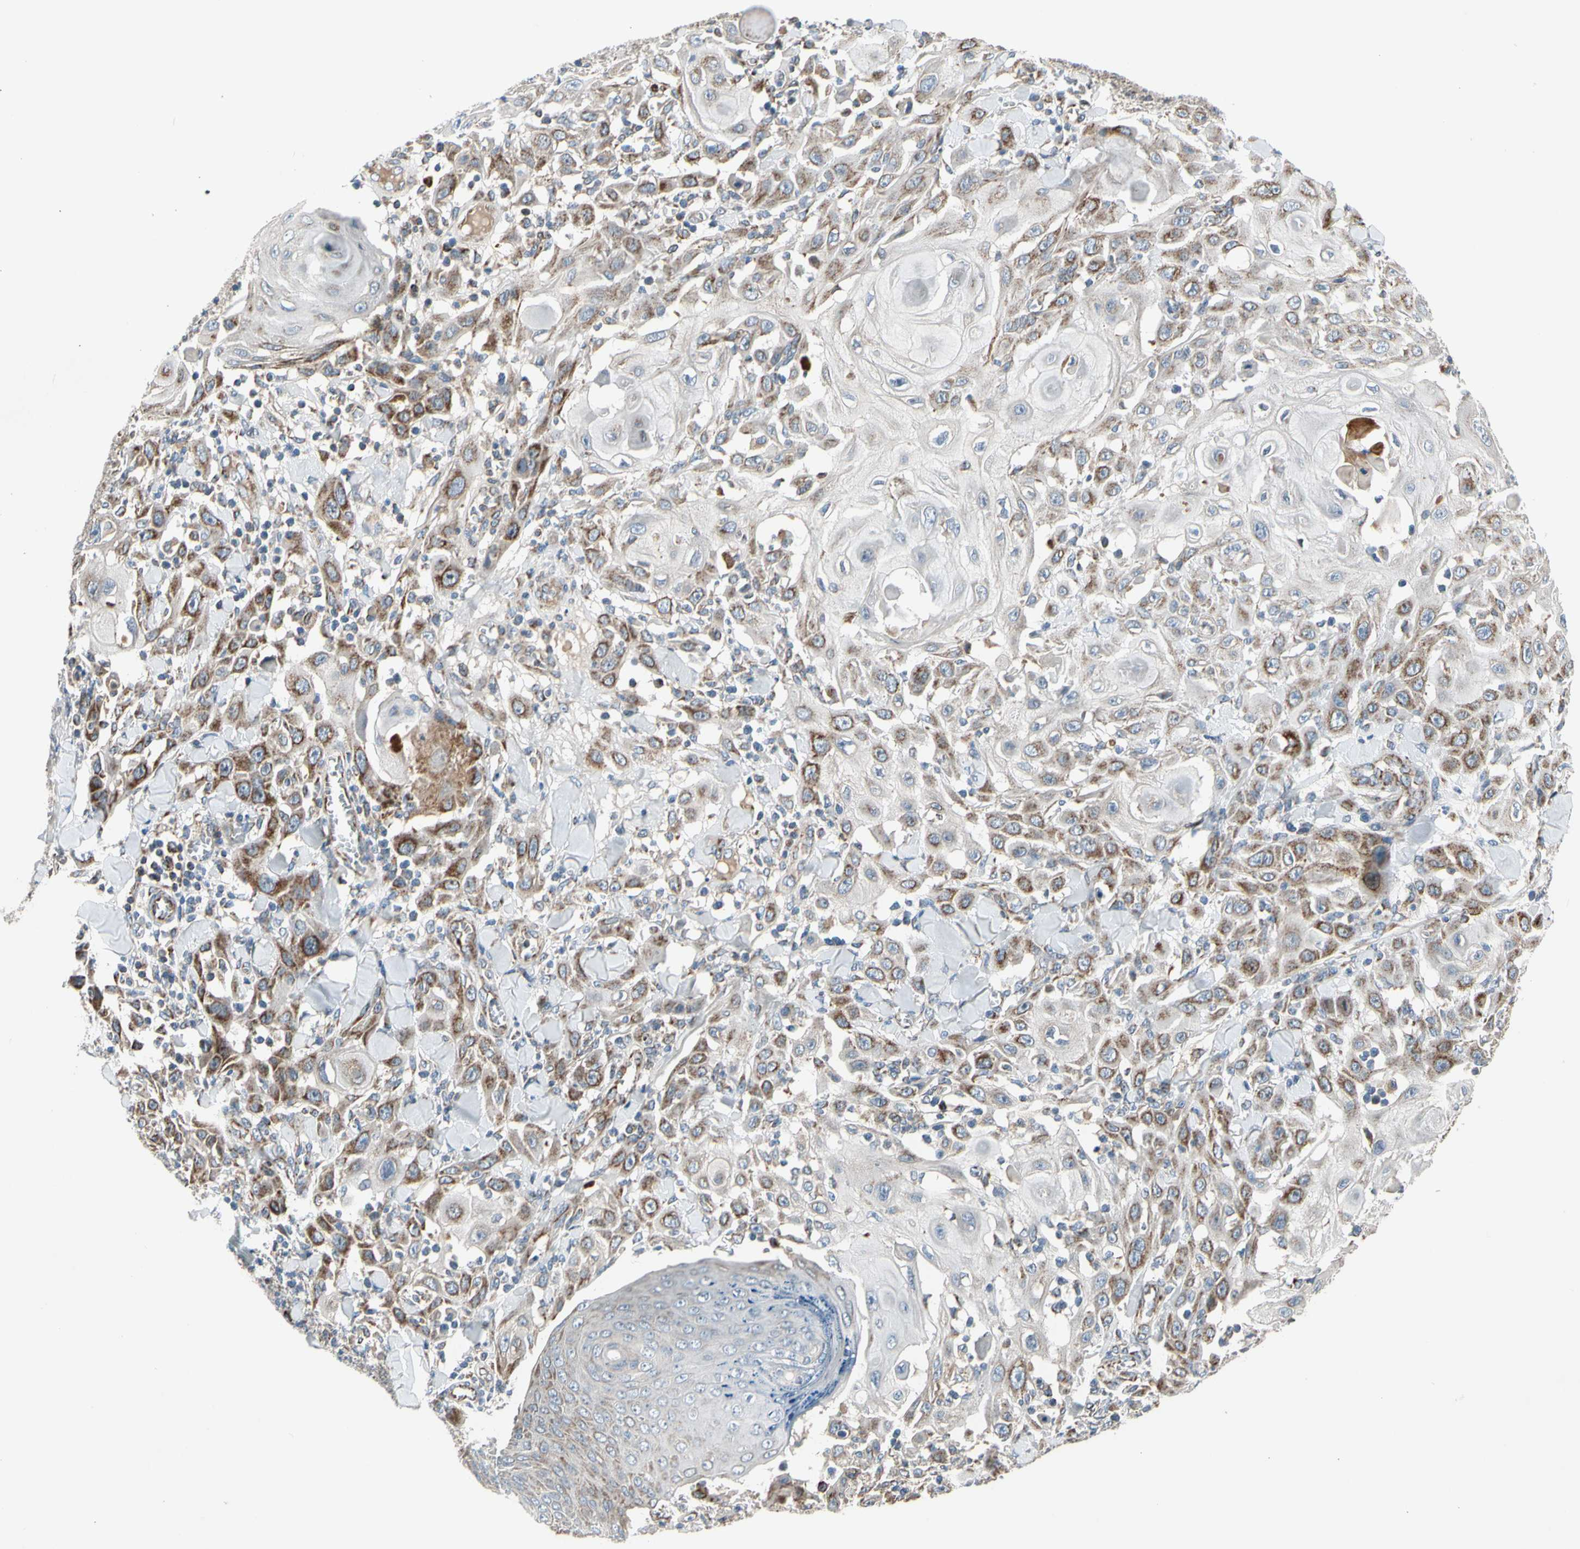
{"staining": {"intensity": "moderate", "quantity": "25%-75%", "location": "cytoplasmic/membranous"}, "tissue": "skin cancer", "cell_type": "Tumor cells", "image_type": "cancer", "snomed": [{"axis": "morphology", "description": "Squamous cell carcinoma, NOS"}, {"axis": "topography", "description": "Skin"}], "caption": "High-power microscopy captured an immunohistochemistry (IHC) photomicrograph of skin squamous cell carcinoma, revealing moderate cytoplasmic/membranous positivity in about 25%-75% of tumor cells.", "gene": "NPHP3", "patient": {"sex": "male", "age": 24}}